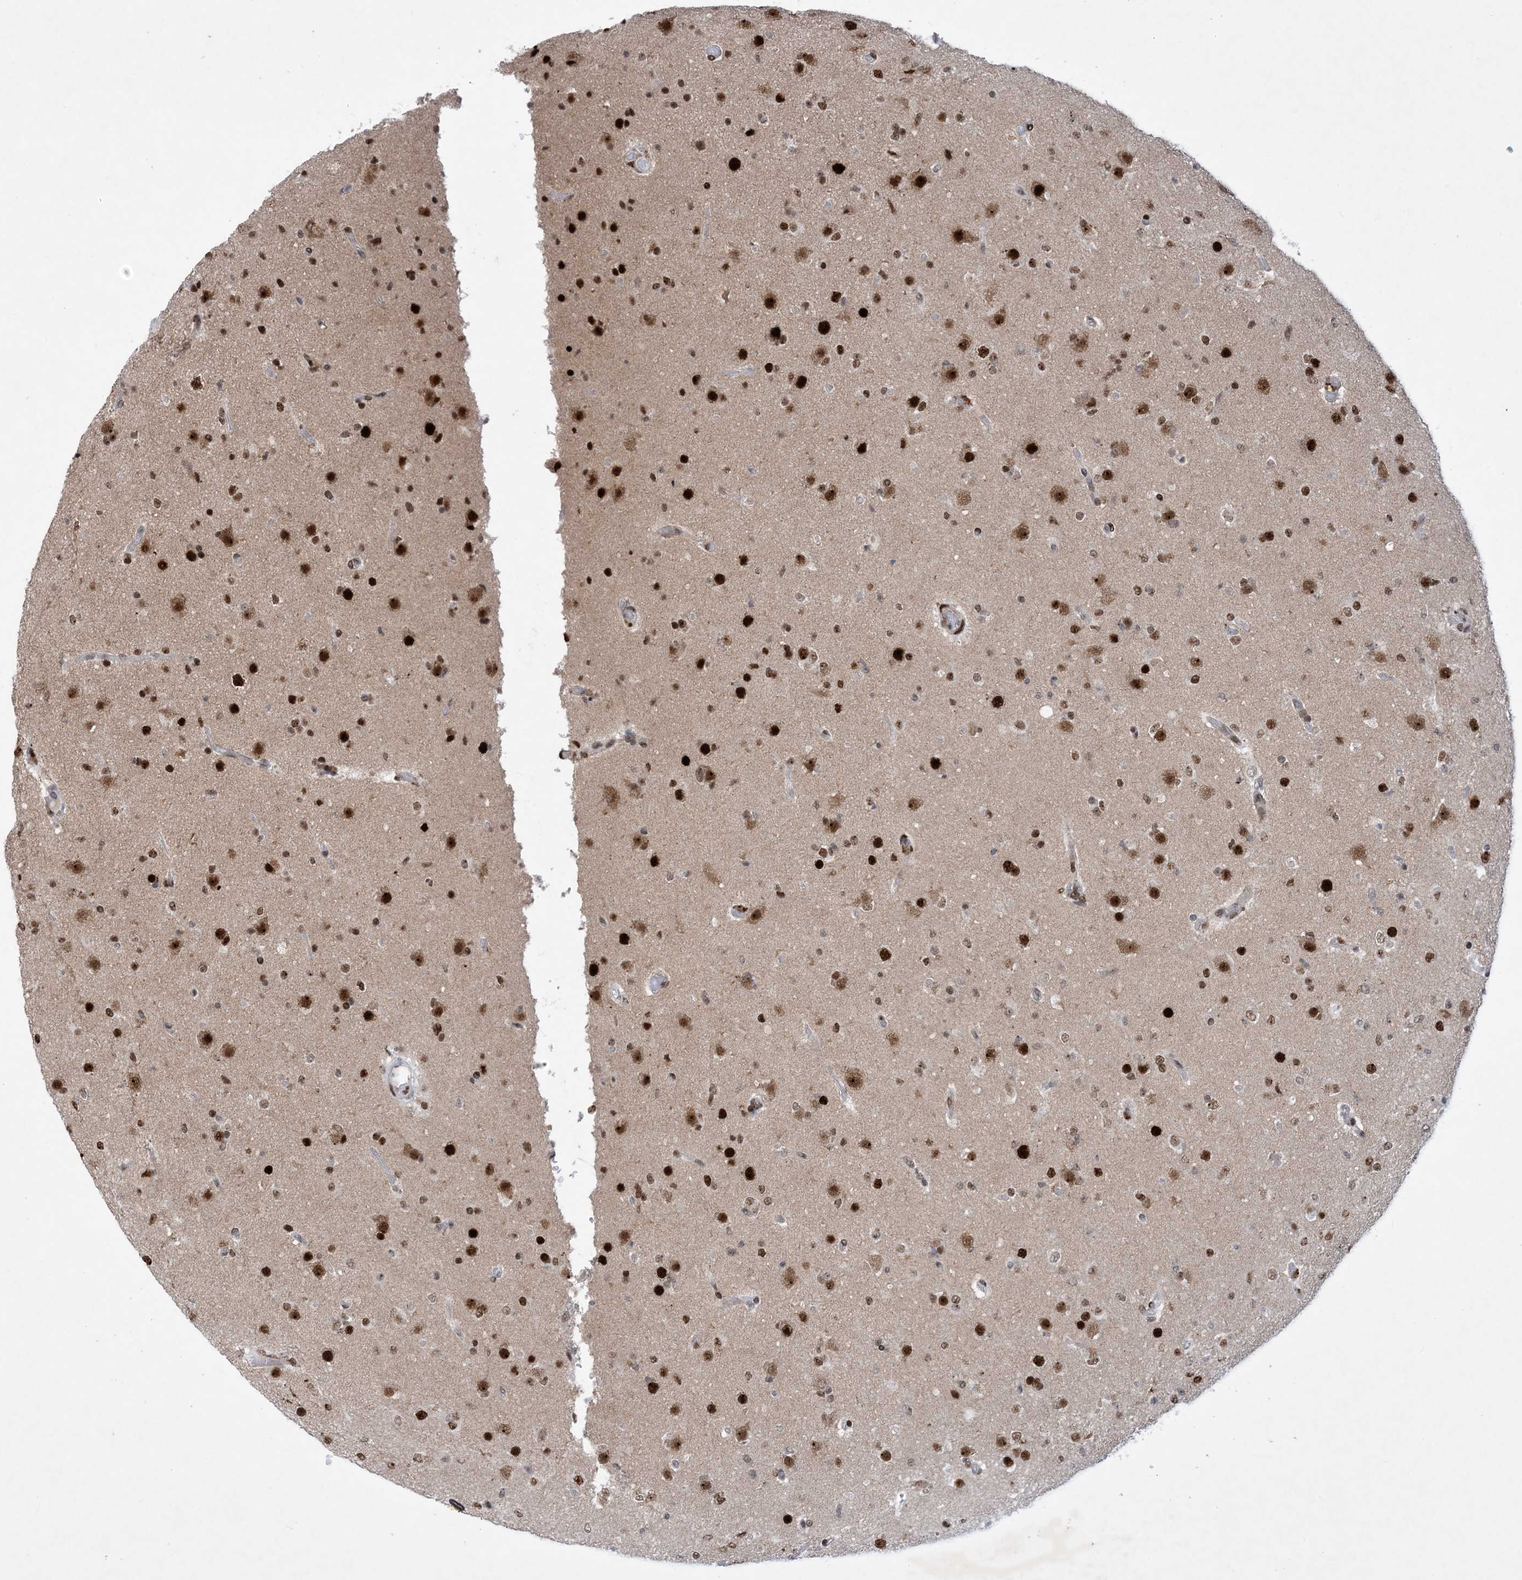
{"staining": {"intensity": "moderate", "quantity": ">75%", "location": "nuclear"}, "tissue": "glioma", "cell_type": "Tumor cells", "image_type": "cancer", "snomed": [{"axis": "morphology", "description": "Glioma, malignant, Low grade"}, {"axis": "topography", "description": "Brain"}], "caption": "About >75% of tumor cells in malignant low-grade glioma show moderate nuclear protein positivity as visualized by brown immunohistochemical staining.", "gene": "TSPYL1", "patient": {"sex": "male", "age": 65}}